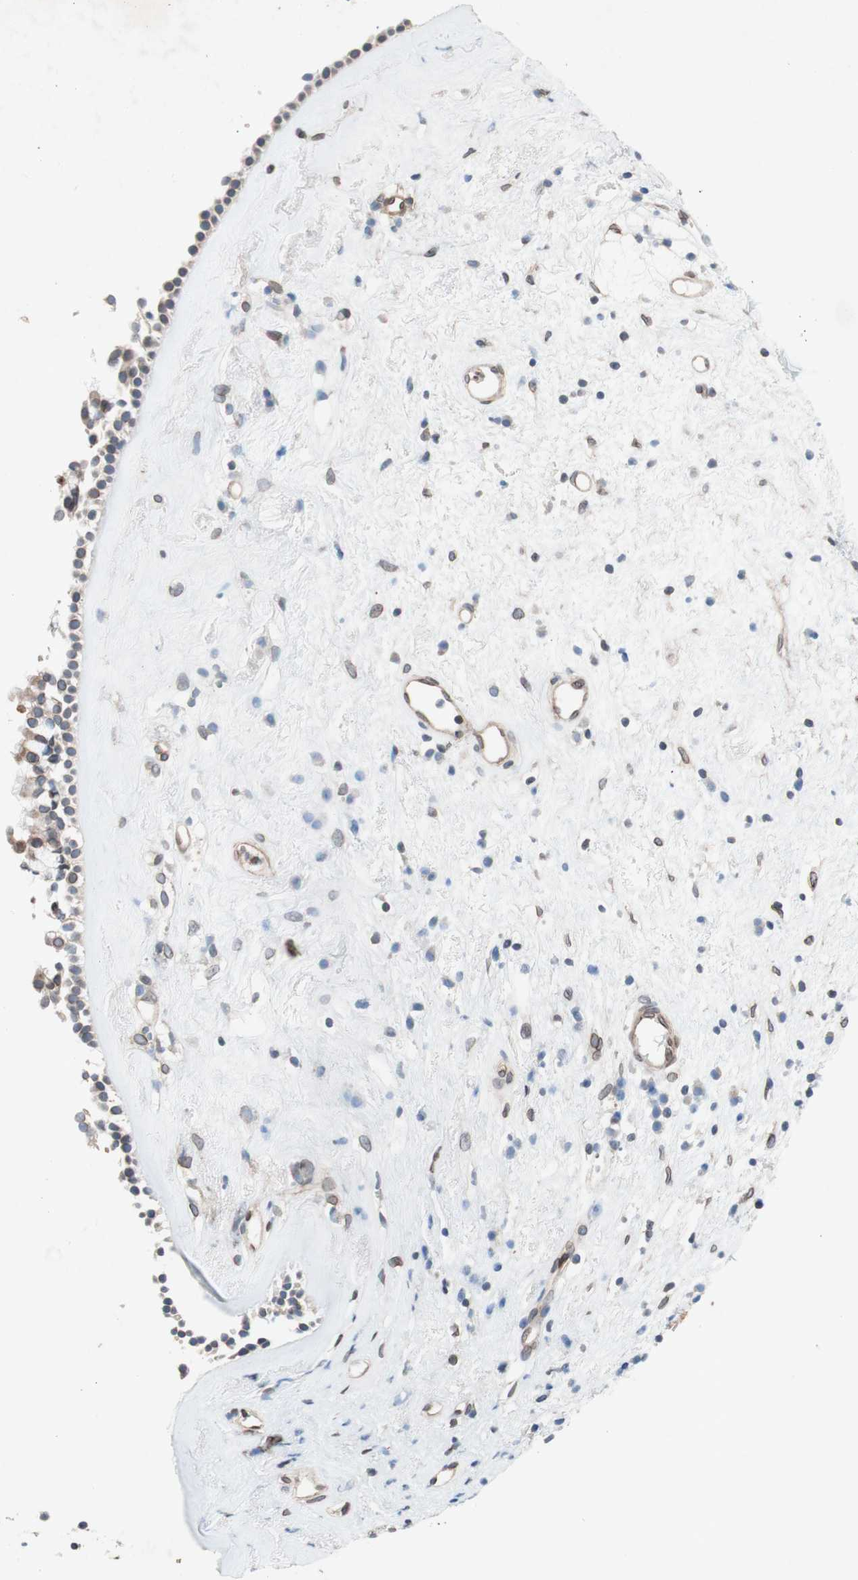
{"staining": {"intensity": "moderate", "quantity": "25%-75%", "location": "cytoplasmic/membranous,nuclear"}, "tissue": "nasopharynx", "cell_type": "Respiratory epithelial cells", "image_type": "normal", "snomed": [{"axis": "morphology", "description": "Normal tissue, NOS"}, {"axis": "morphology", "description": "Inflammation, NOS"}, {"axis": "topography", "description": "Nasopharynx"}], "caption": "Brown immunohistochemical staining in benign nasopharynx reveals moderate cytoplasmic/membranous,nuclear expression in approximately 25%-75% of respiratory epithelial cells. The protein is shown in brown color, while the nuclei are stained blue.", "gene": "ARNT2", "patient": {"sex": "male", "age": 48}}